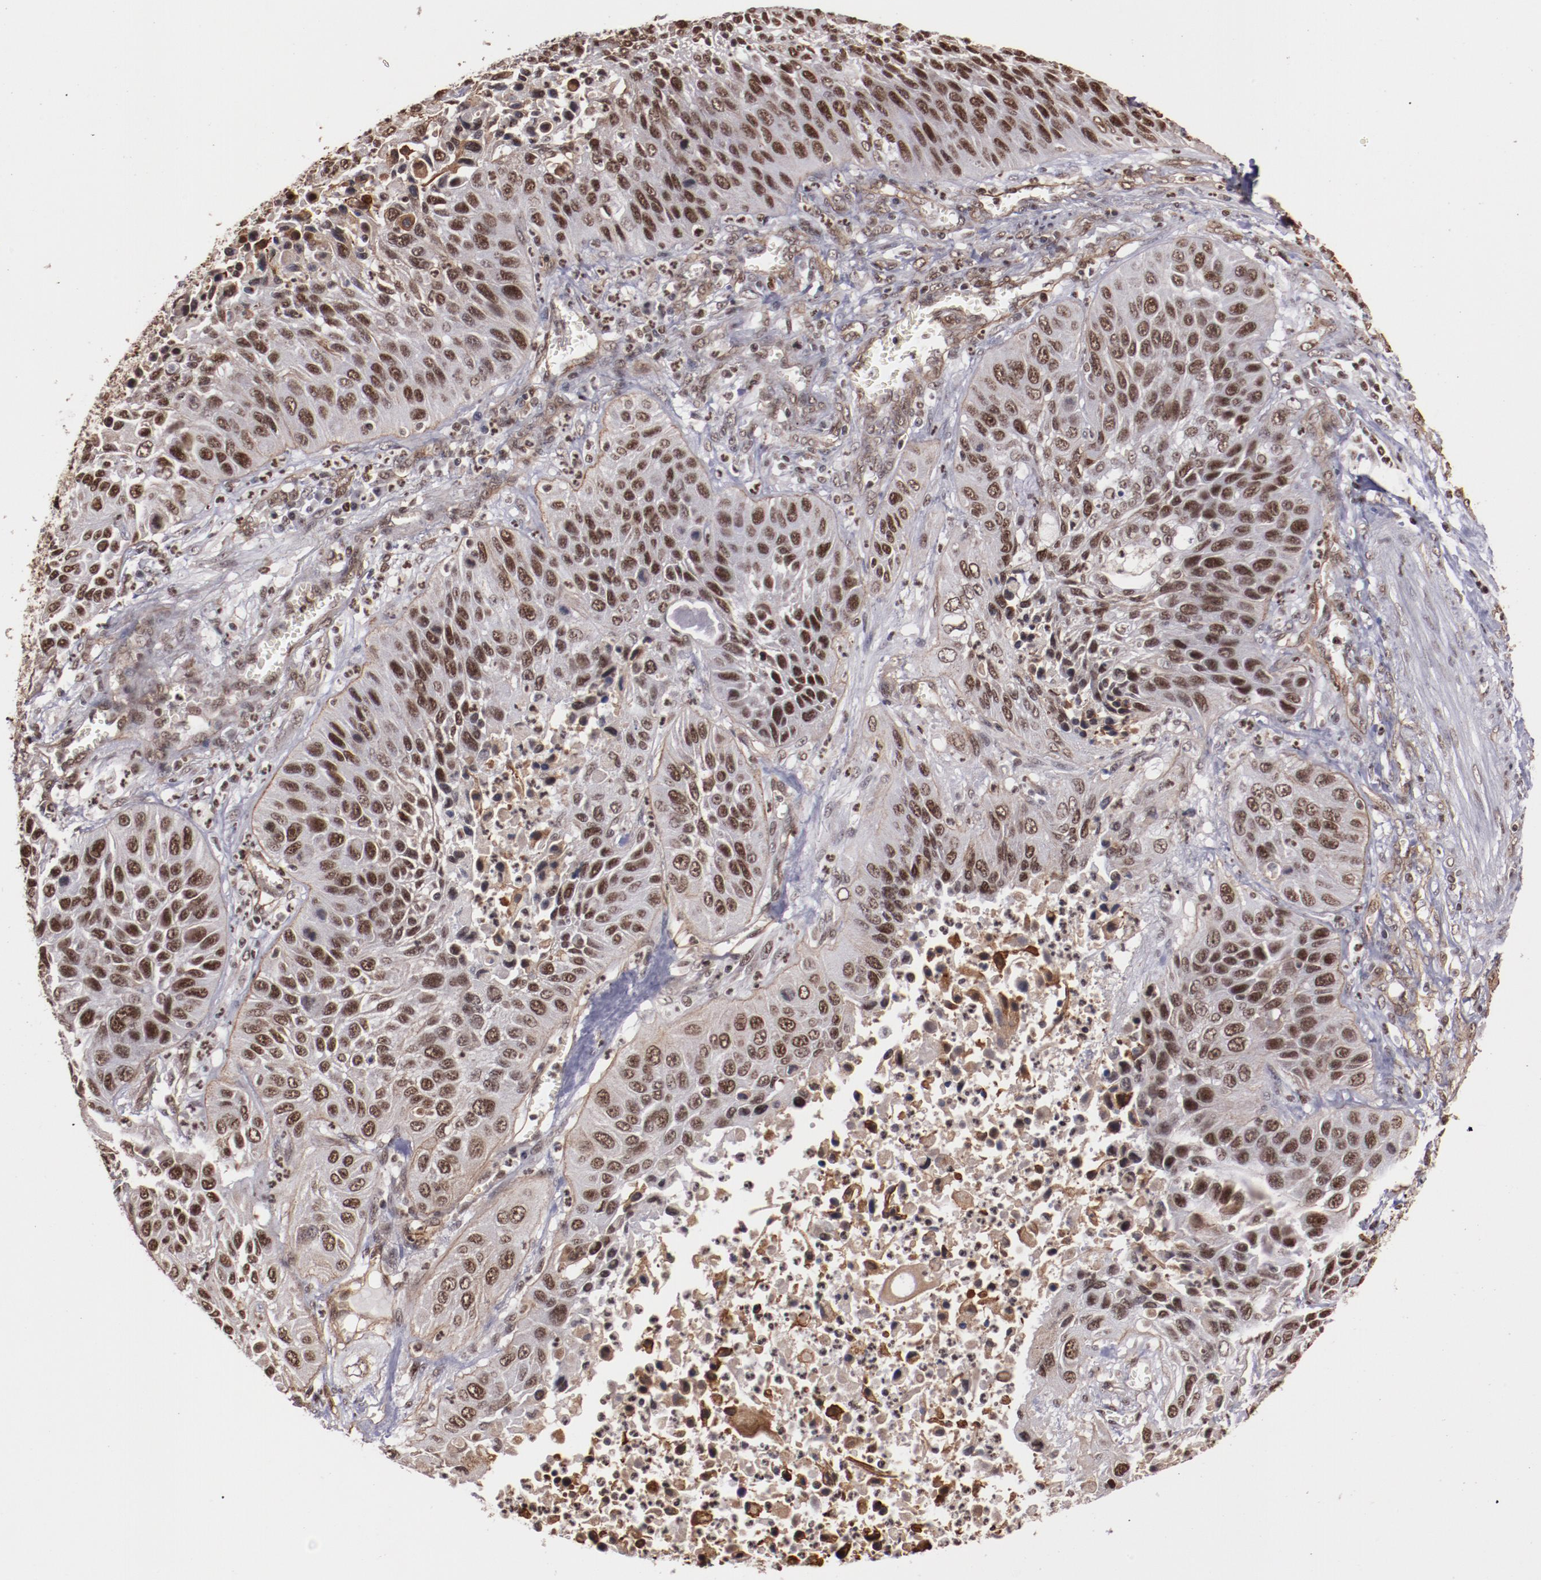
{"staining": {"intensity": "moderate", "quantity": ">75%", "location": "nuclear"}, "tissue": "lung cancer", "cell_type": "Tumor cells", "image_type": "cancer", "snomed": [{"axis": "morphology", "description": "Squamous cell carcinoma, NOS"}, {"axis": "topography", "description": "Lung"}], "caption": "Lung cancer (squamous cell carcinoma) was stained to show a protein in brown. There is medium levels of moderate nuclear staining in approximately >75% of tumor cells.", "gene": "STAG2", "patient": {"sex": "female", "age": 76}}